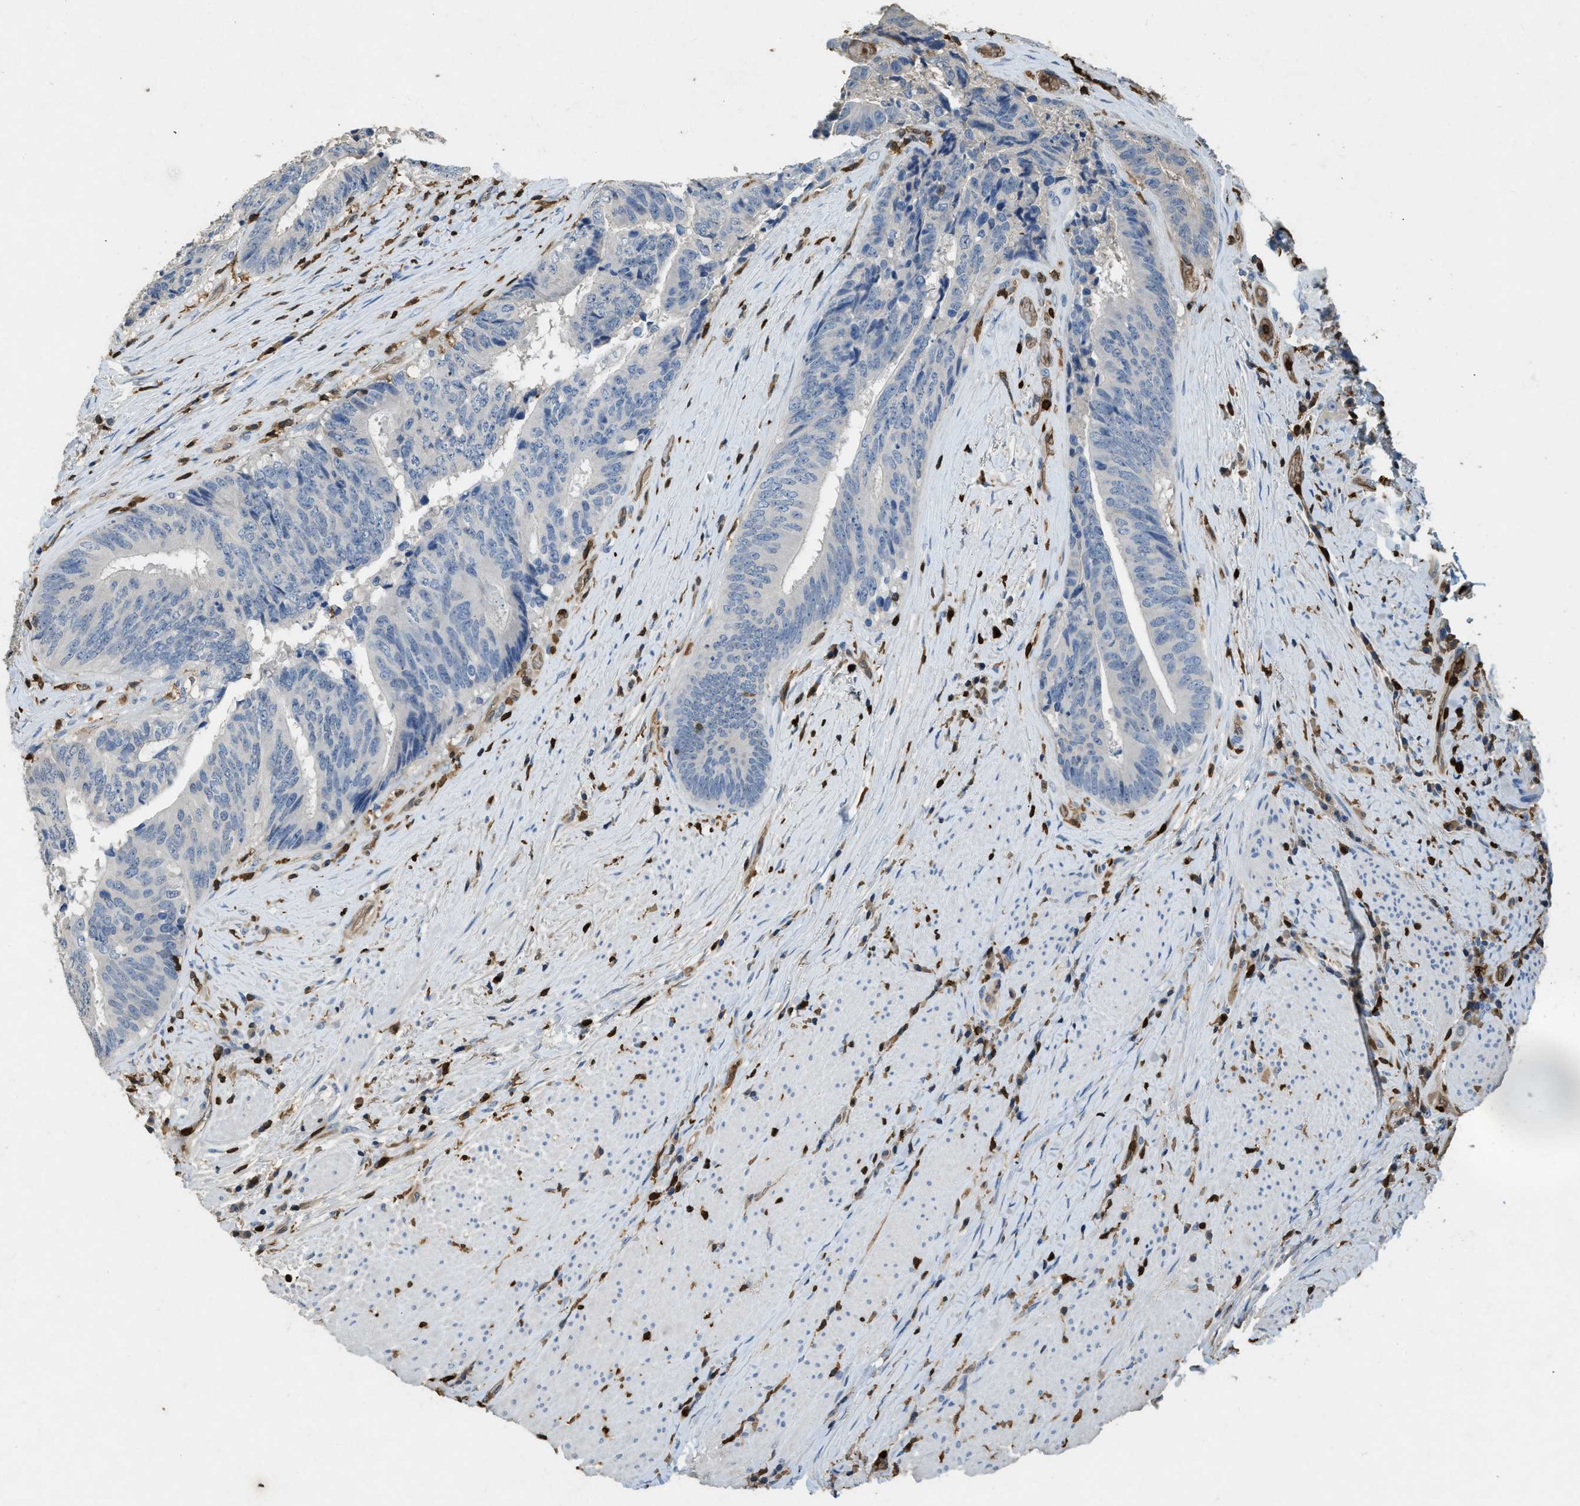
{"staining": {"intensity": "negative", "quantity": "none", "location": "none"}, "tissue": "colorectal cancer", "cell_type": "Tumor cells", "image_type": "cancer", "snomed": [{"axis": "morphology", "description": "Adenocarcinoma, NOS"}, {"axis": "topography", "description": "Rectum"}], "caption": "Immunohistochemical staining of colorectal adenocarcinoma displays no significant staining in tumor cells.", "gene": "ARHGDIB", "patient": {"sex": "male", "age": 72}}